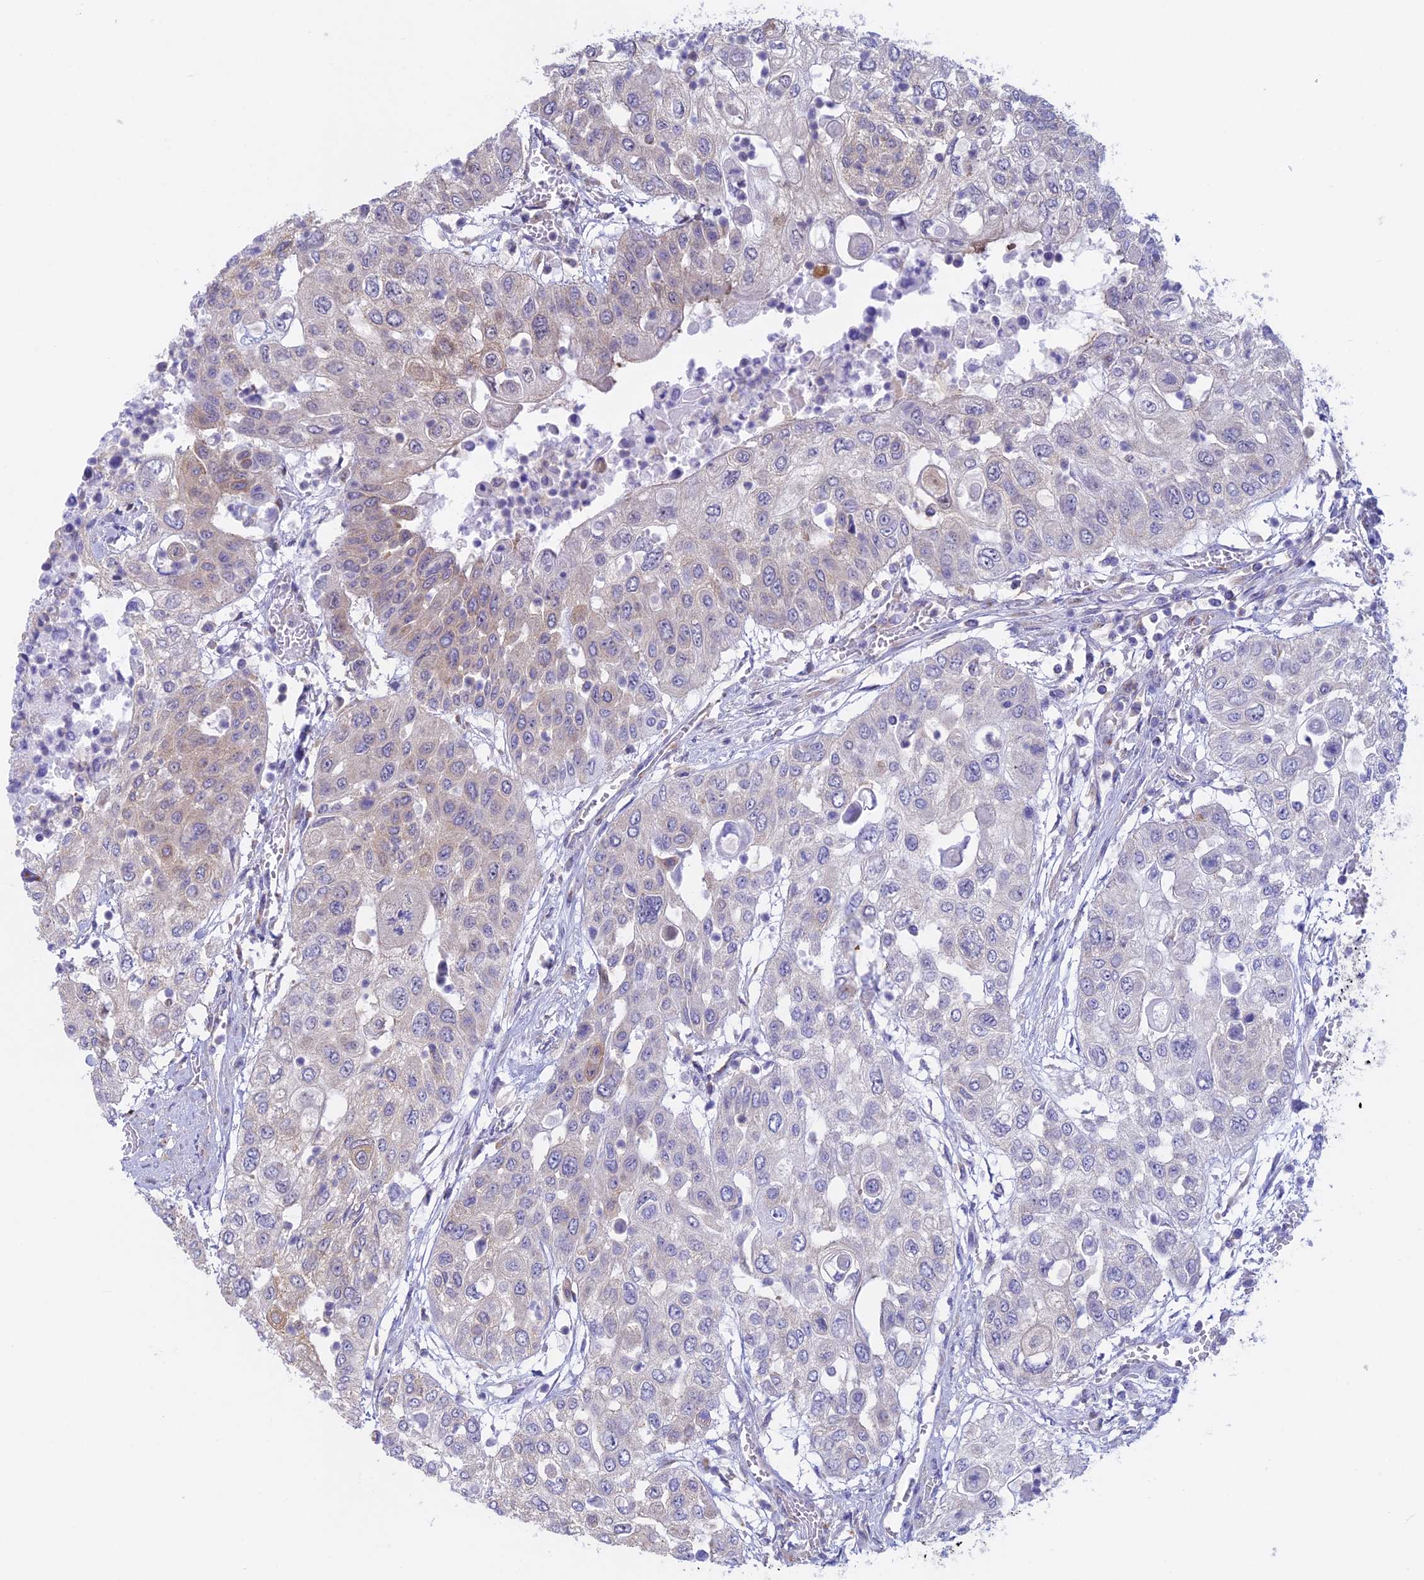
{"staining": {"intensity": "weak", "quantity": "<25%", "location": "cytoplasmic/membranous"}, "tissue": "urothelial cancer", "cell_type": "Tumor cells", "image_type": "cancer", "snomed": [{"axis": "morphology", "description": "Urothelial carcinoma, High grade"}, {"axis": "topography", "description": "Urinary bladder"}], "caption": "Tumor cells show no significant expression in high-grade urothelial carcinoma.", "gene": "CLINT1", "patient": {"sex": "female", "age": 79}}